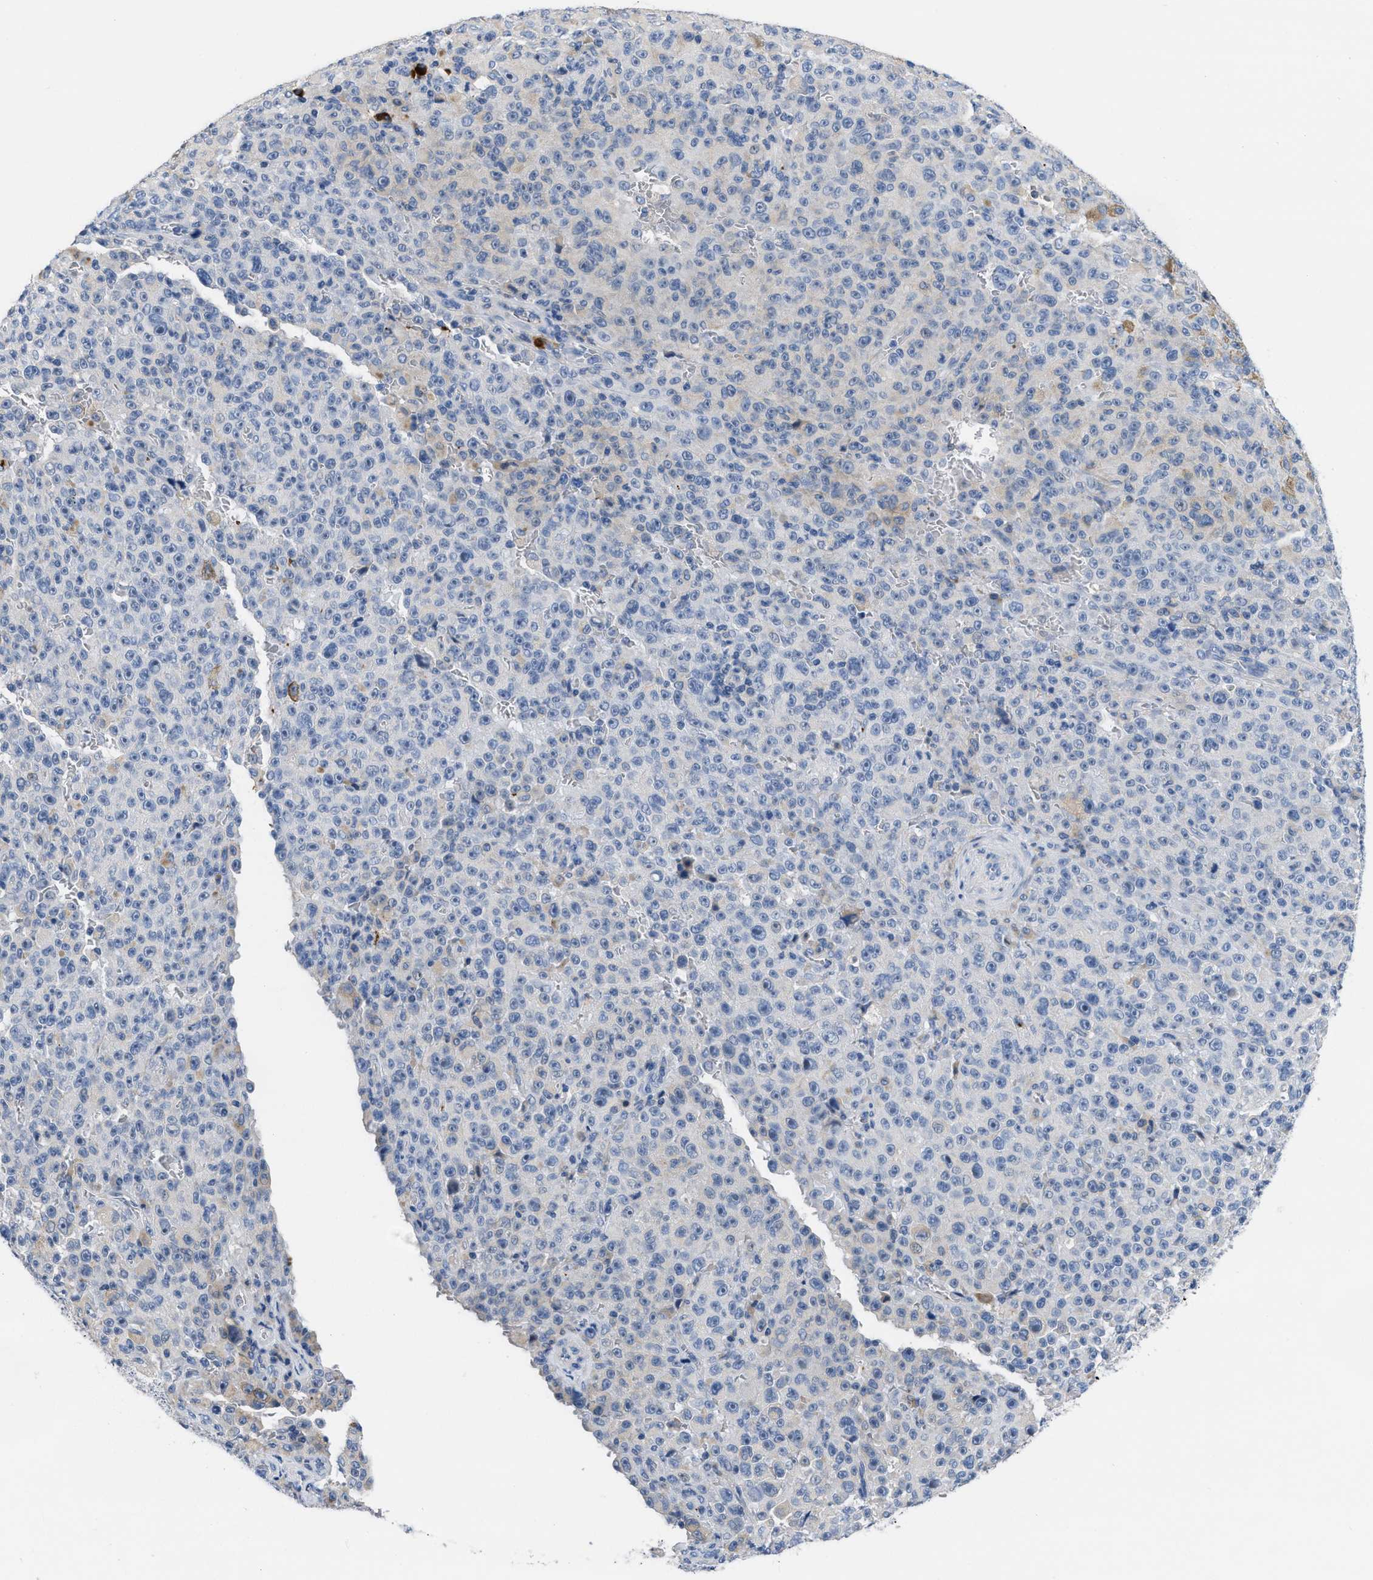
{"staining": {"intensity": "negative", "quantity": "none", "location": "none"}, "tissue": "melanoma", "cell_type": "Tumor cells", "image_type": "cancer", "snomed": [{"axis": "morphology", "description": "Malignant melanoma, NOS"}, {"axis": "topography", "description": "Skin"}], "caption": "IHC image of neoplastic tissue: malignant melanoma stained with DAB (3,3'-diaminobenzidine) exhibits no significant protein expression in tumor cells. (DAB immunohistochemistry visualized using brightfield microscopy, high magnification).", "gene": "FGF18", "patient": {"sex": "female", "age": 82}}